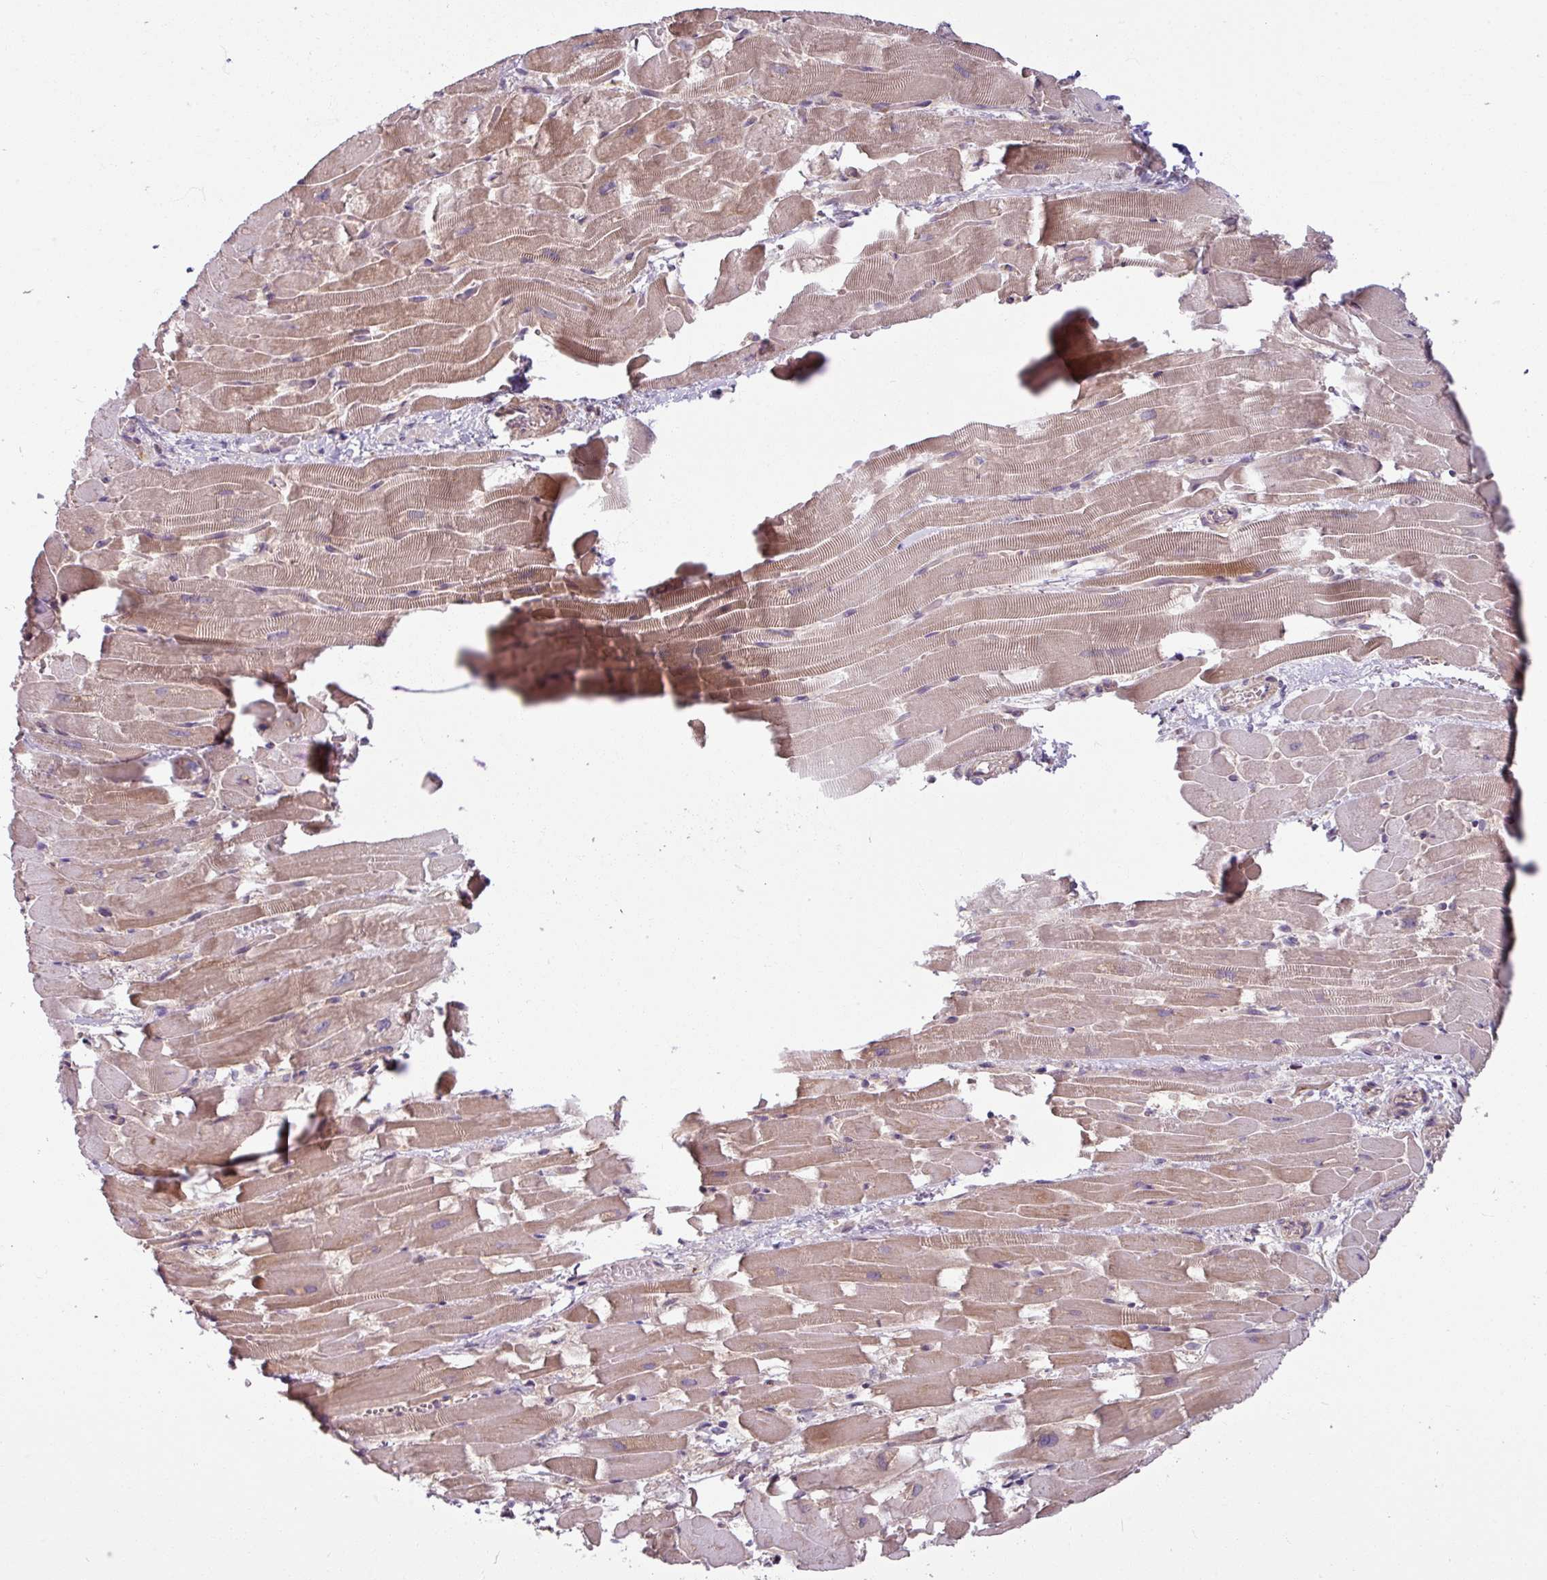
{"staining": {"intensity": "weak", "quantity": ">75%", "location": "cytoplasmic/membranous"}, "tissue": "heart muscle", "cell_type": "Cardiomyocytes", "image_type": "normal", "snomed": [{"axis": "morphology", "description": "Normal tissue, NOS"}, {"axis": "topography", "description": "Heart"}], "caption": "Cardiomyocytes demonstrate low levels of weak cytoplasmic/membranous staining in approximately >75% of cells in normal human heart muscle.", "gene": "TUSC3", "patient": {"sex": "male", "age": 37}}